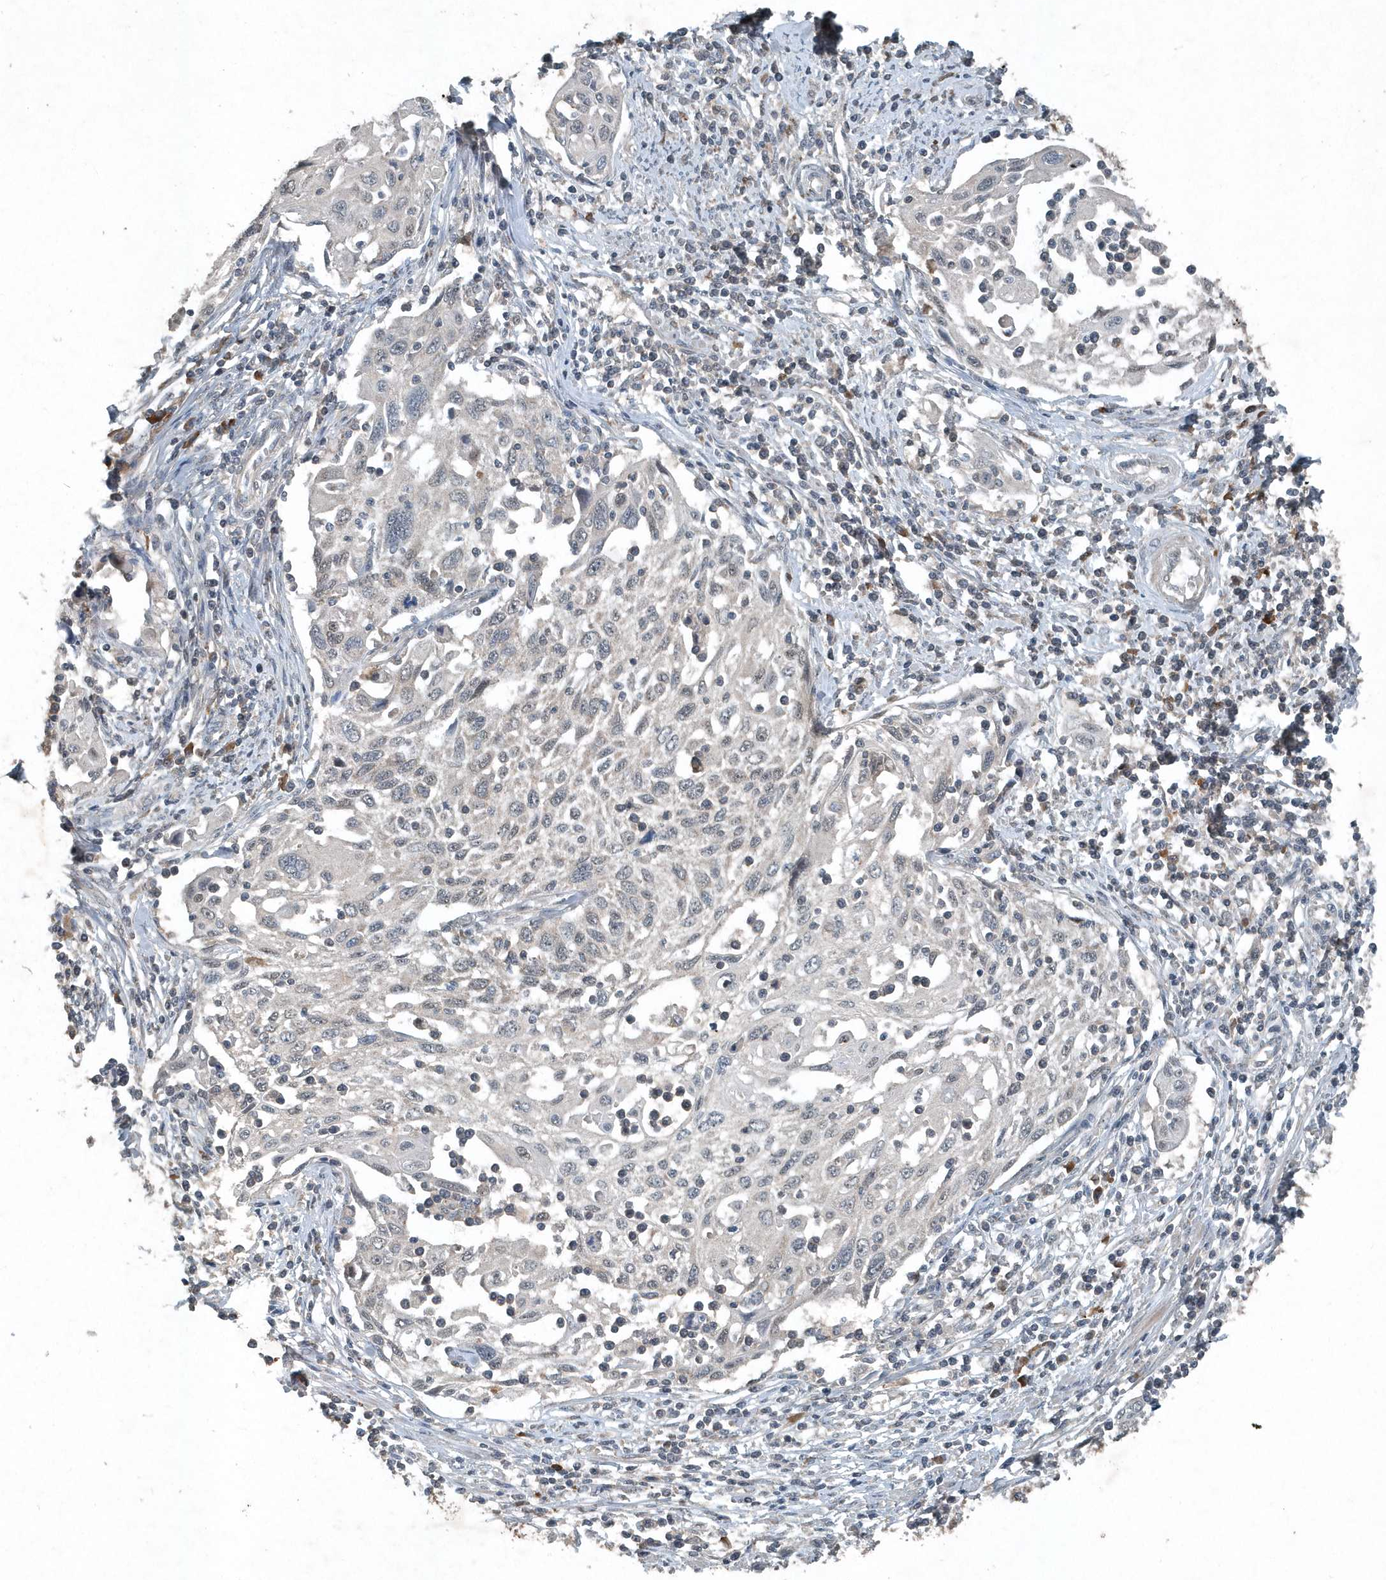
{"staining": {"intensity": "negative", "quantity": "none", "location": "none"}, "tissue": "cervical cancer", "cell_type": "Tumor cells", "image_type": "cancer", "snomed": [{"axis": "morphology", "description": "Squamous cell carcinoma, NOS"}, {"axis": "topography", "description": "Cervix"}], "caption": "An IHC micrograph of cervical squamous cell carcinoma is shown. There is no staining in tumor cells of cervical squamous cell carcinoma.", "gene": "SCFD2", "patient": {"sex": "female", "age": 70}}